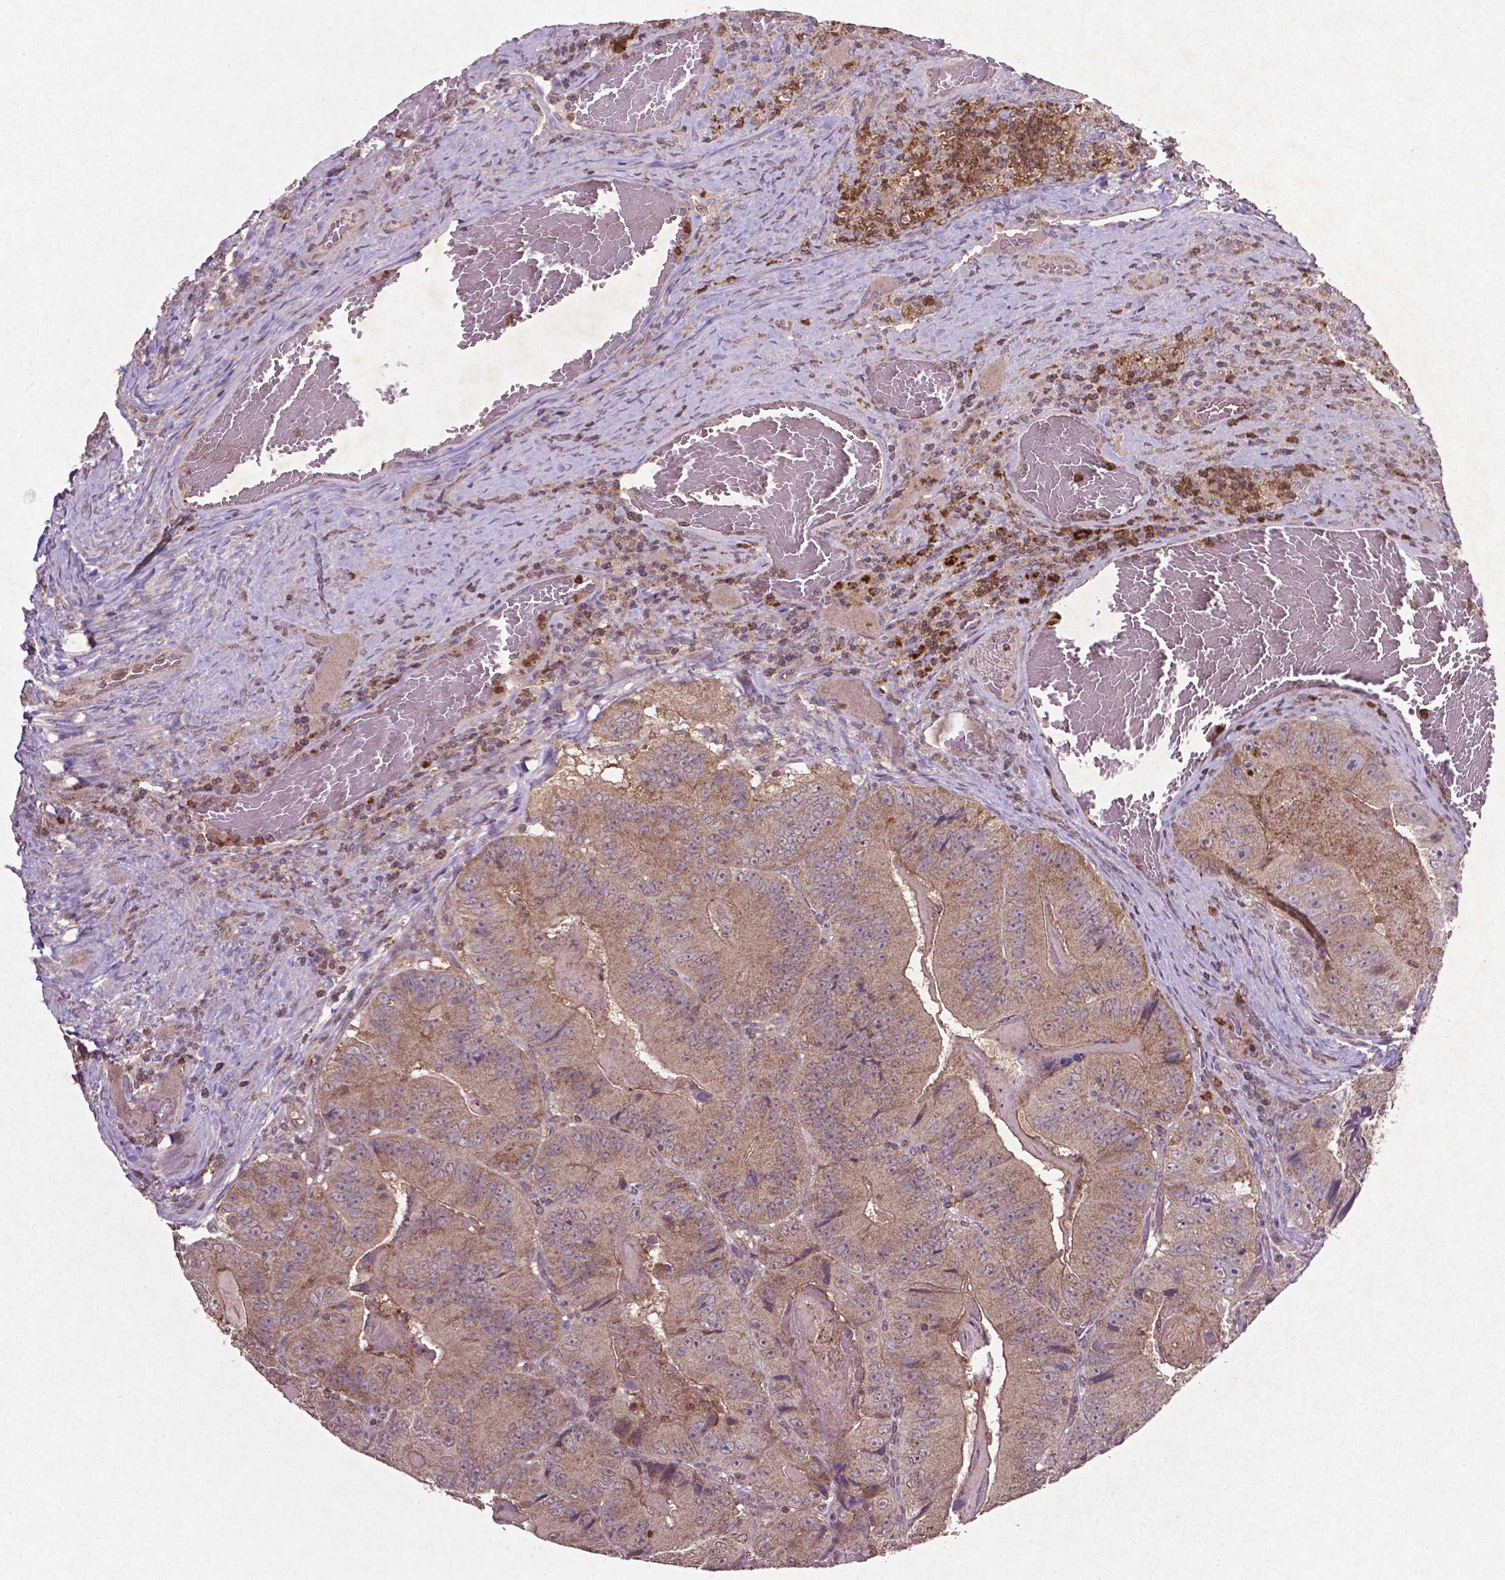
{"staining": {"intensity": "moderate", "quantity": ">75%", "location": "cytoplasmic/membranous"}, "tissue": "colorectal cancer", "cell_type": "Tumor cells", "image_type": "cancer", "snomed": [{"axis": "morphology", "description": "Adenocarcinoma, NOS"}, {"axis": "topography", "description": "Colon"}], "caption": "This photomicrograph shows colorectal cancer (adenocarcinoma) stained with immunohistochemistry (IHC) to label a protein in brown. The cytoplasmic/membranous of tumor cells show moderate positivity for the protein. Nuclei are counter-stained blue.", "gene": "MTOR", "patient": {"sex": "female", "age": 86}}